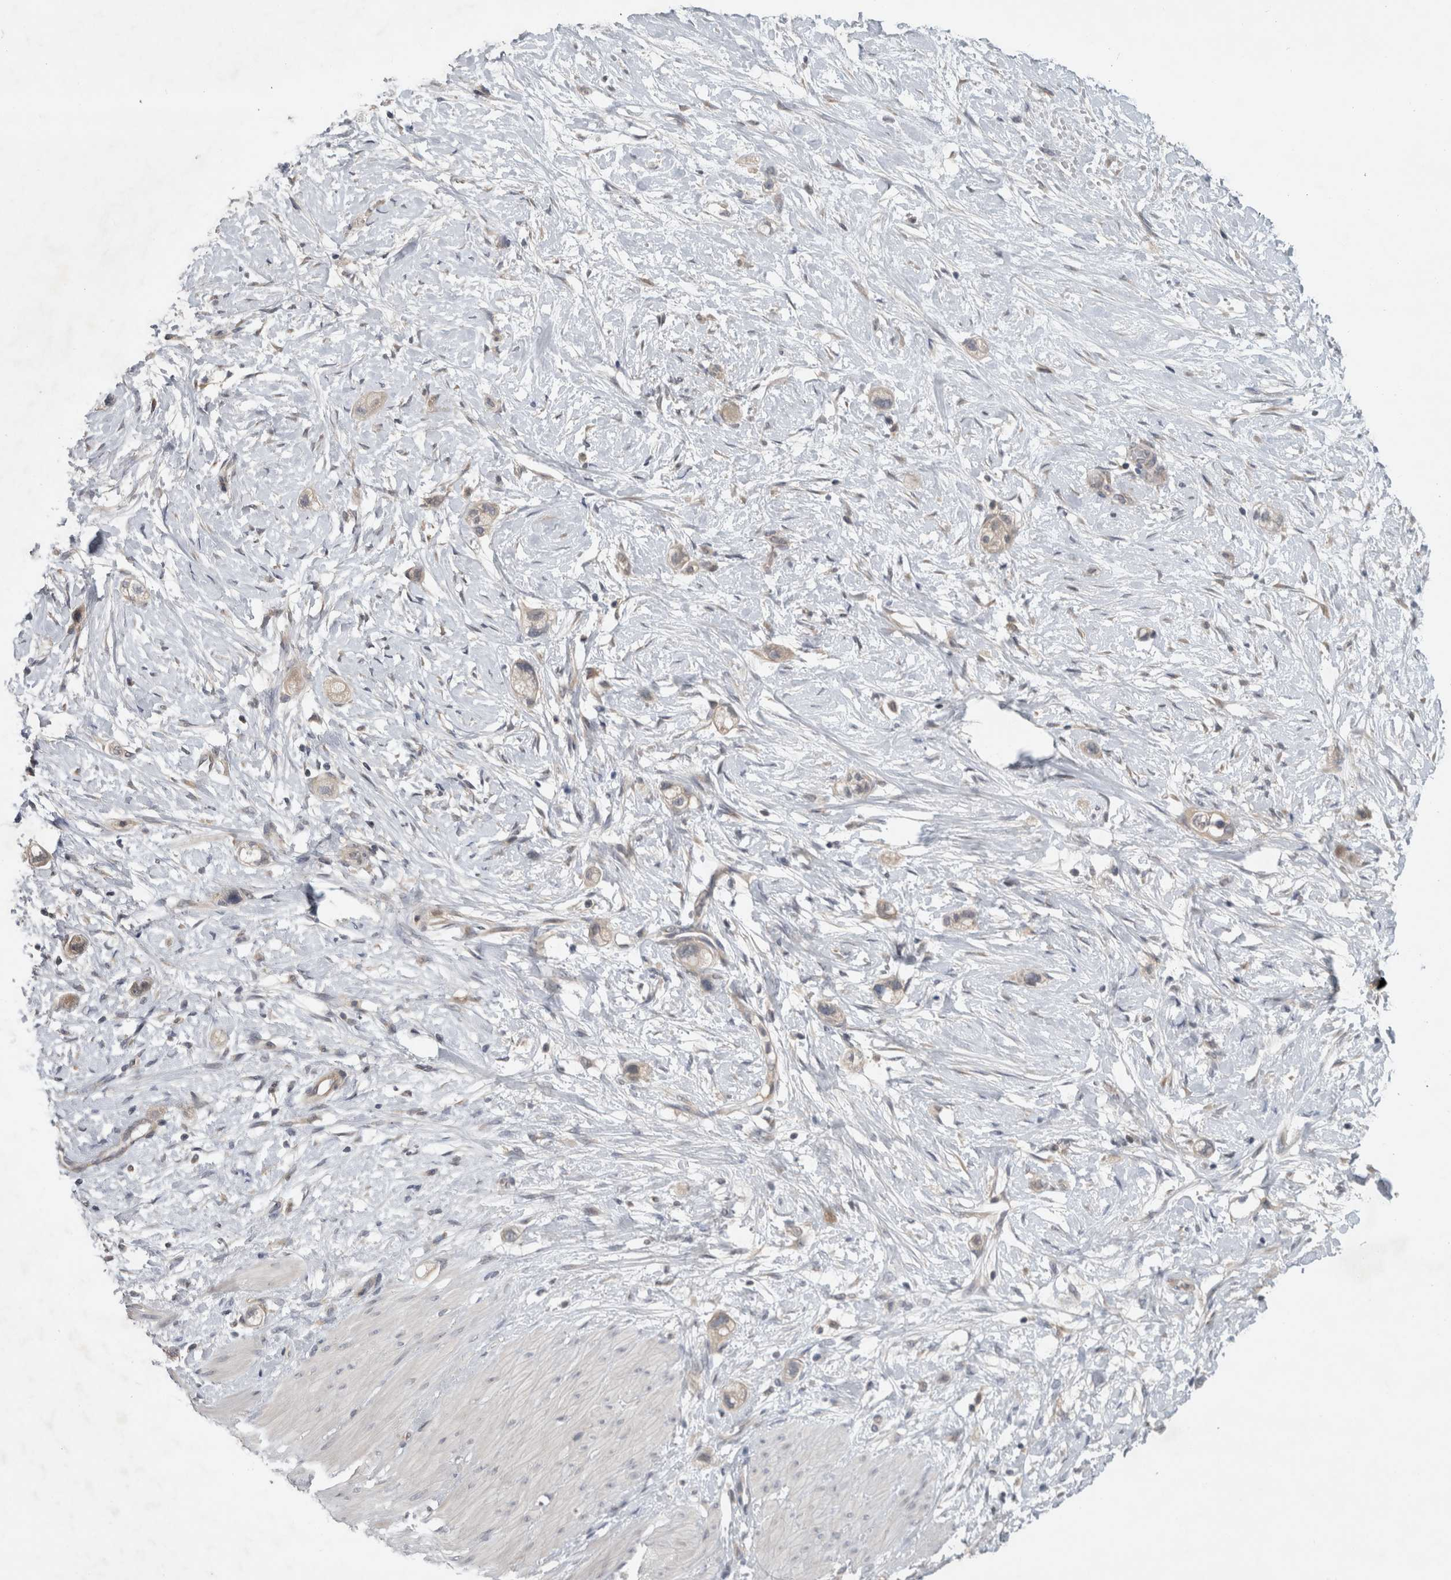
{"staining": {"intensity": "weak", "quantity": "<25%", "location": "cytoplasmic/membranous"}, "tissue": "stomach cancer", "cell_type": "Tumor cells", "image_type": "cancer", "snomed": [{"axis": "morphology", "description": "Adenocarcinoma, NOS"}, {"axis": "topography", "description": "Stomach"}, {"axis": "topography", "description": "Stomach, lower"}], "caption": "Immunohistochemistry of stomach cancer exhibits no positivity in tumor cells.", "gene": "AASDHPPT", "patient": {"sex": "female", "age": 48}}